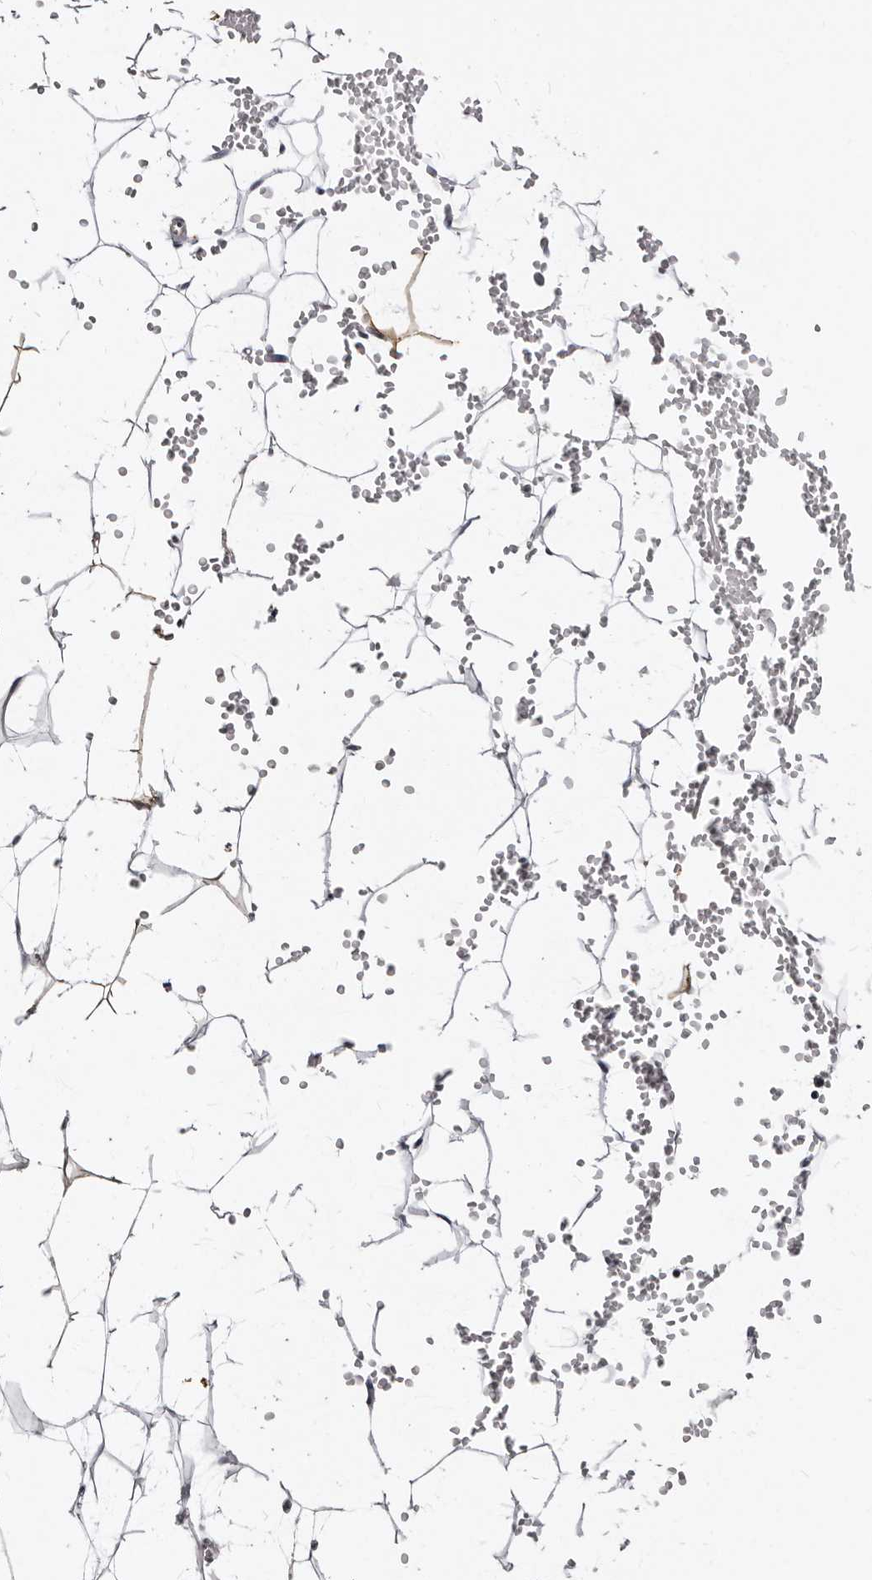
{"staining": {"intensity": "negative", "quantity": "none", "location": "none"}, "tissue": "adipose tissue", "cell_type": "Adipocytes", "image_type": "normal", "snomed": [{"axis": "morphology", "description": "Normal tissue, NOS"}, {"axis": "topography", "description": "Breast"}], "caption": "Immunohistochemistry micrograph of benign adipose tissue: human adipose tissue stained with DAB exhibits no significant protein positivity in adipocytes.", "gene": "MRPS33", "patient": {"sex": "female", "age": 23}}